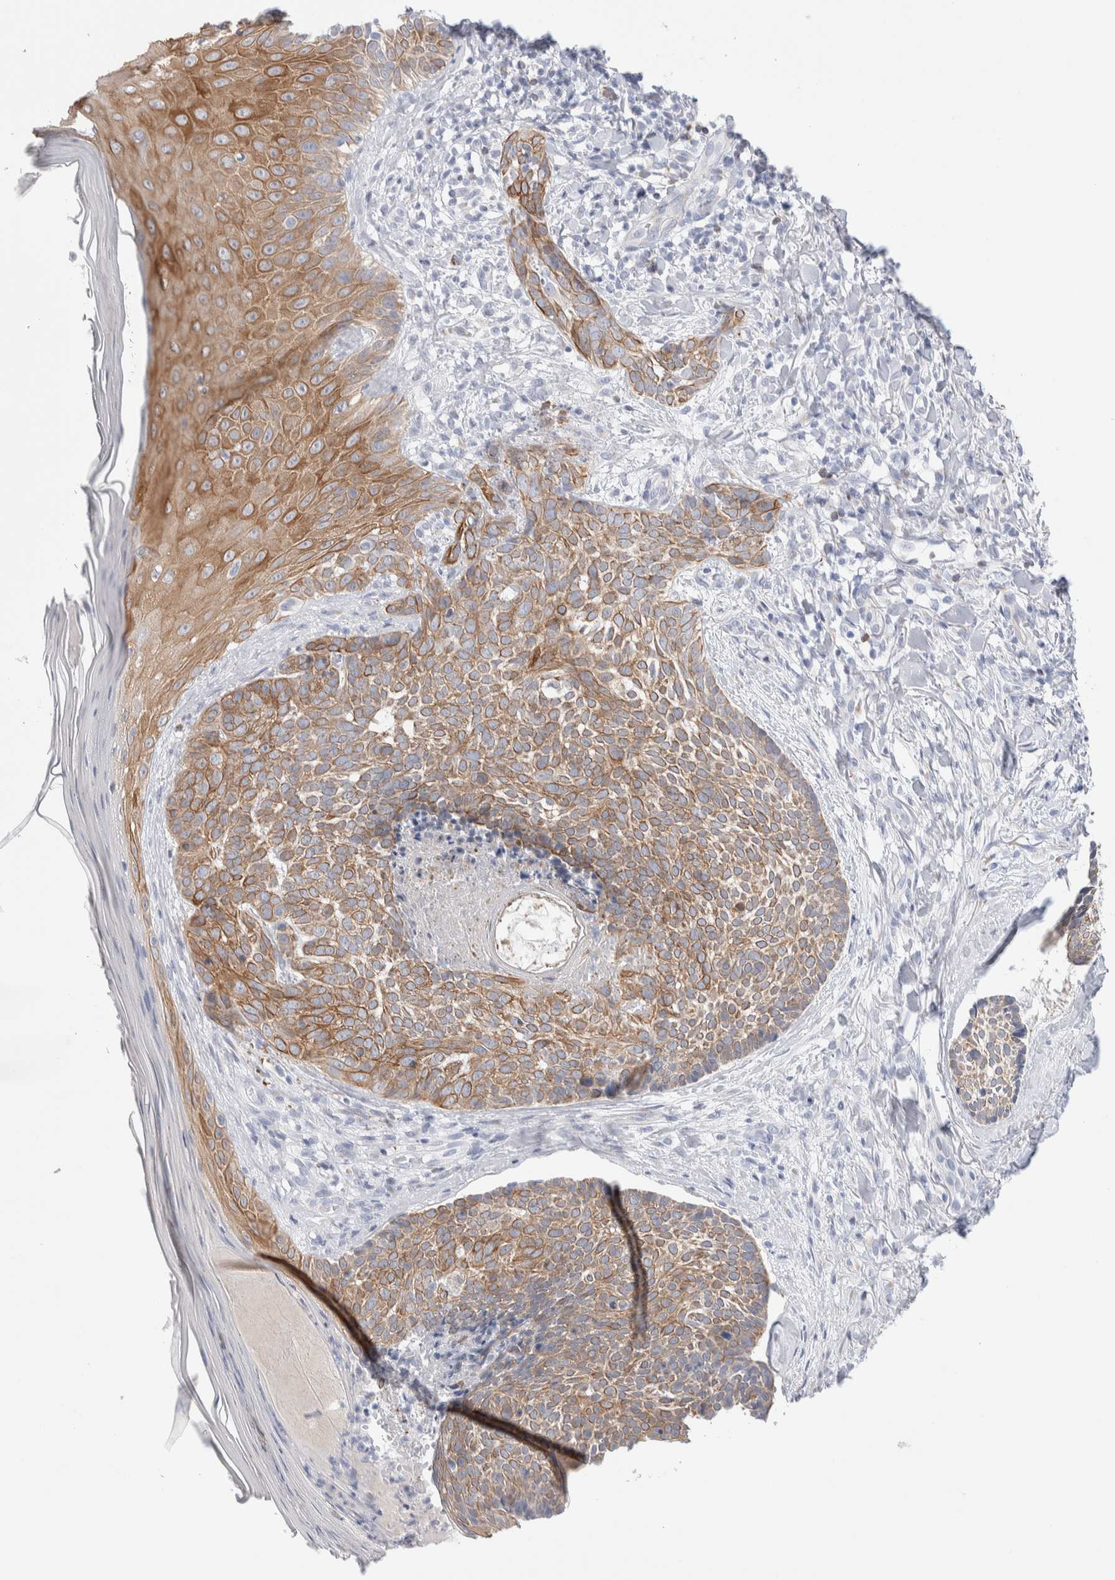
{"staining": {"intensity": "moderate", "quantity": ">75%", "location": "cytoplasmic/membranous"}, "tissue": "skin cancer", "cell_type": "Tumor cells", "image_type": "cancer", "snomed": [{"axis": "morphology", "description": "Normal tissue, NOS"}, {"axis": "morphology", "description": "Basal cell carcinoma"}, {"axis": "topography", "description": "Skin"}], "caption": "Protein staining of skin cancer (basal cell carcinoma) tissue shows moderate cytoplasmic/membranous staining in approximately >75% of tumor cells.", "gene": "C1orf112", "patient": {"sex": "male", "age": 67}}